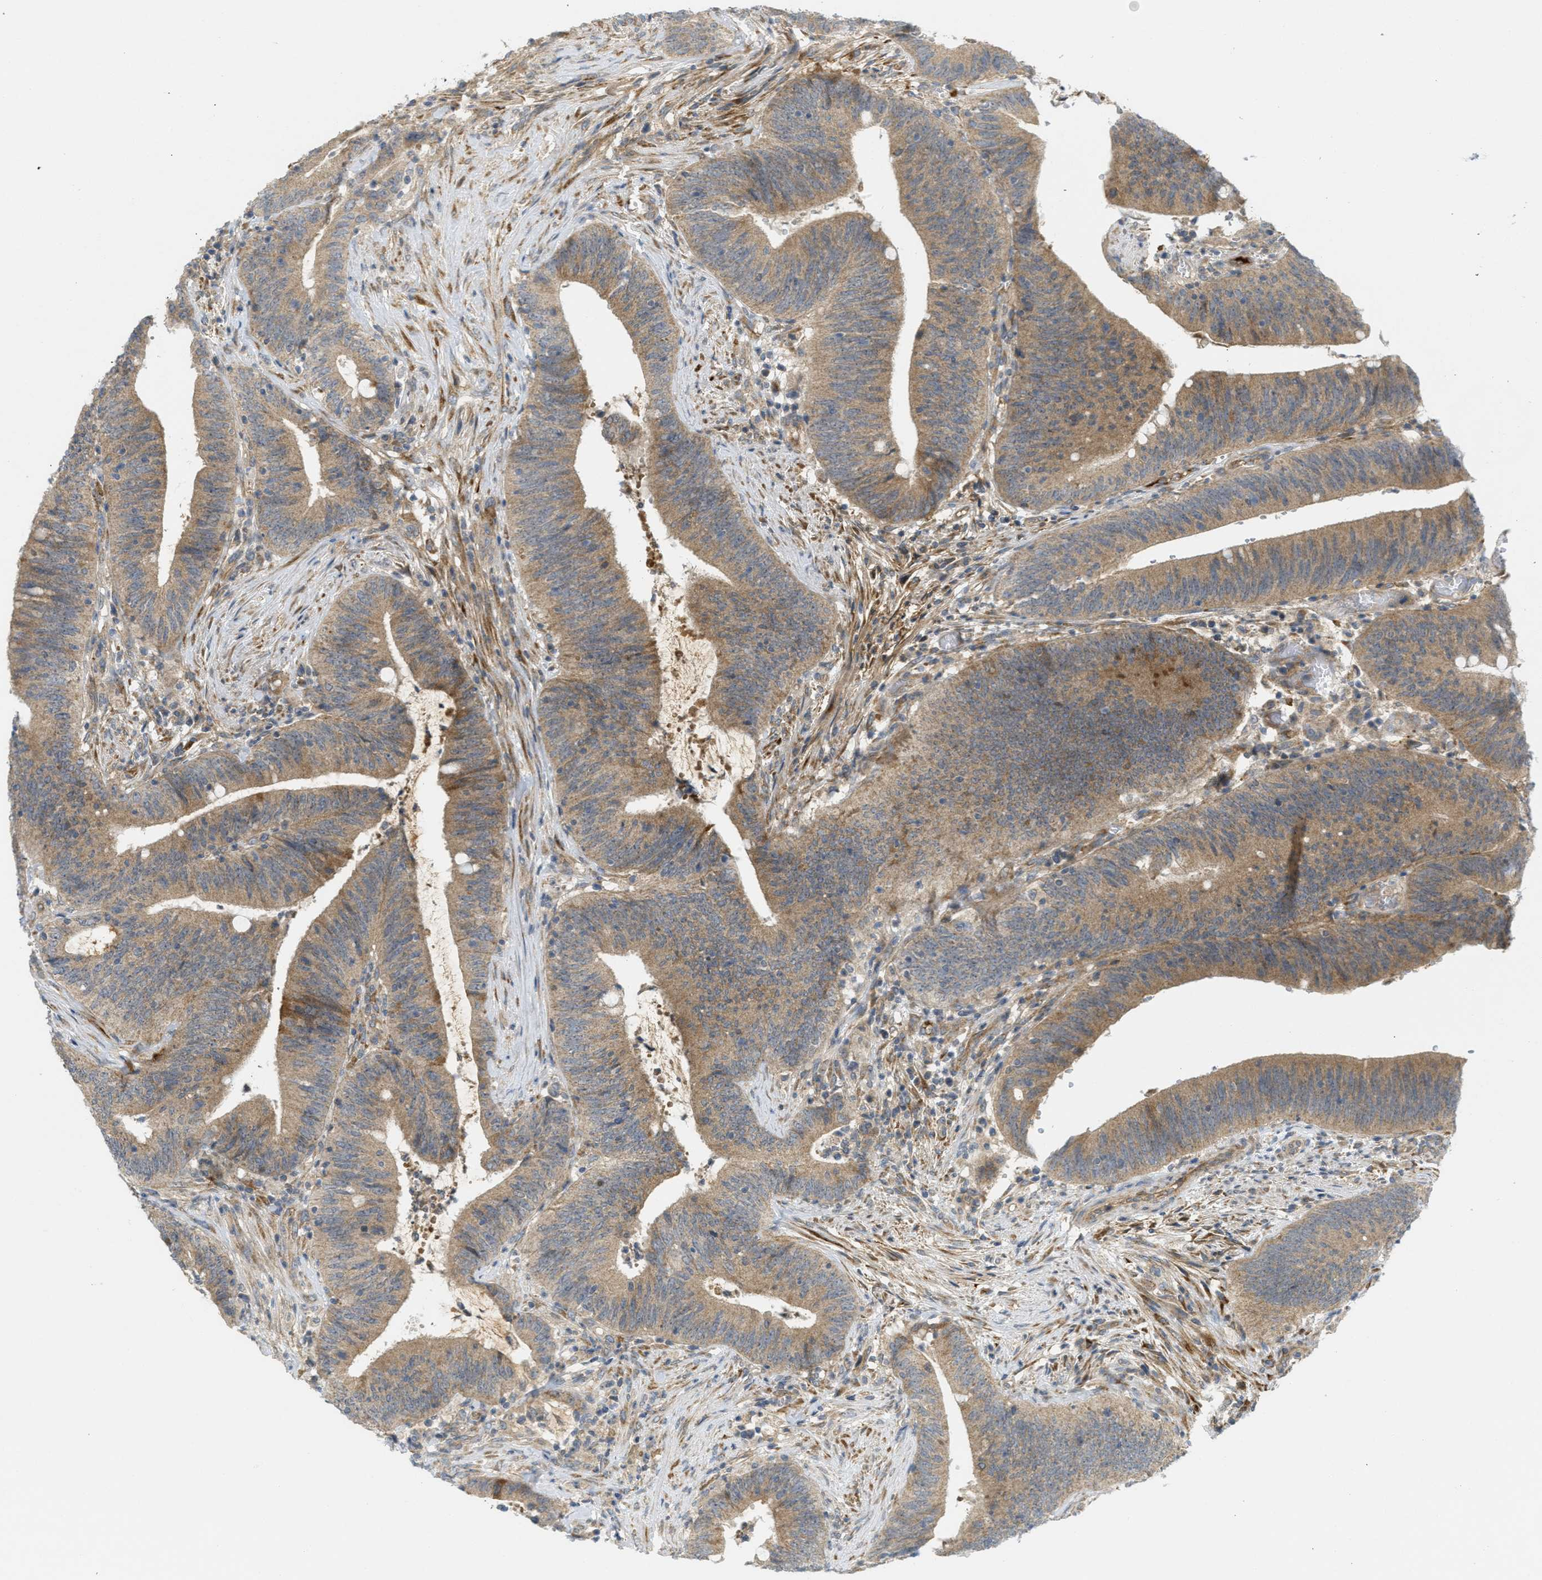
{"staining": {"intensity": "moderate", "quantity": ">75%", "location": "cytoplasmic/membranous"}, "tissue": "colorectal cancer", "cell_type": "Tumor cells", "image_type": "cancer", "snomed": [{"axis": "morphology", "description": "Normal tissue, NOS"}, {"axis": "morphology", "description": "Adenocarcinoma, NOS"}, {"axis": "topography", "description": "Rectum"}], "caption": "High-power microscopy captured an IHC photomicrograph of colorectal cancer, revealing moderate cytoplasmic/membranous positivity in approximately >75% of tumor cells.", "gene": "PROC", "patient": {"sex": "female", "age": 66}}